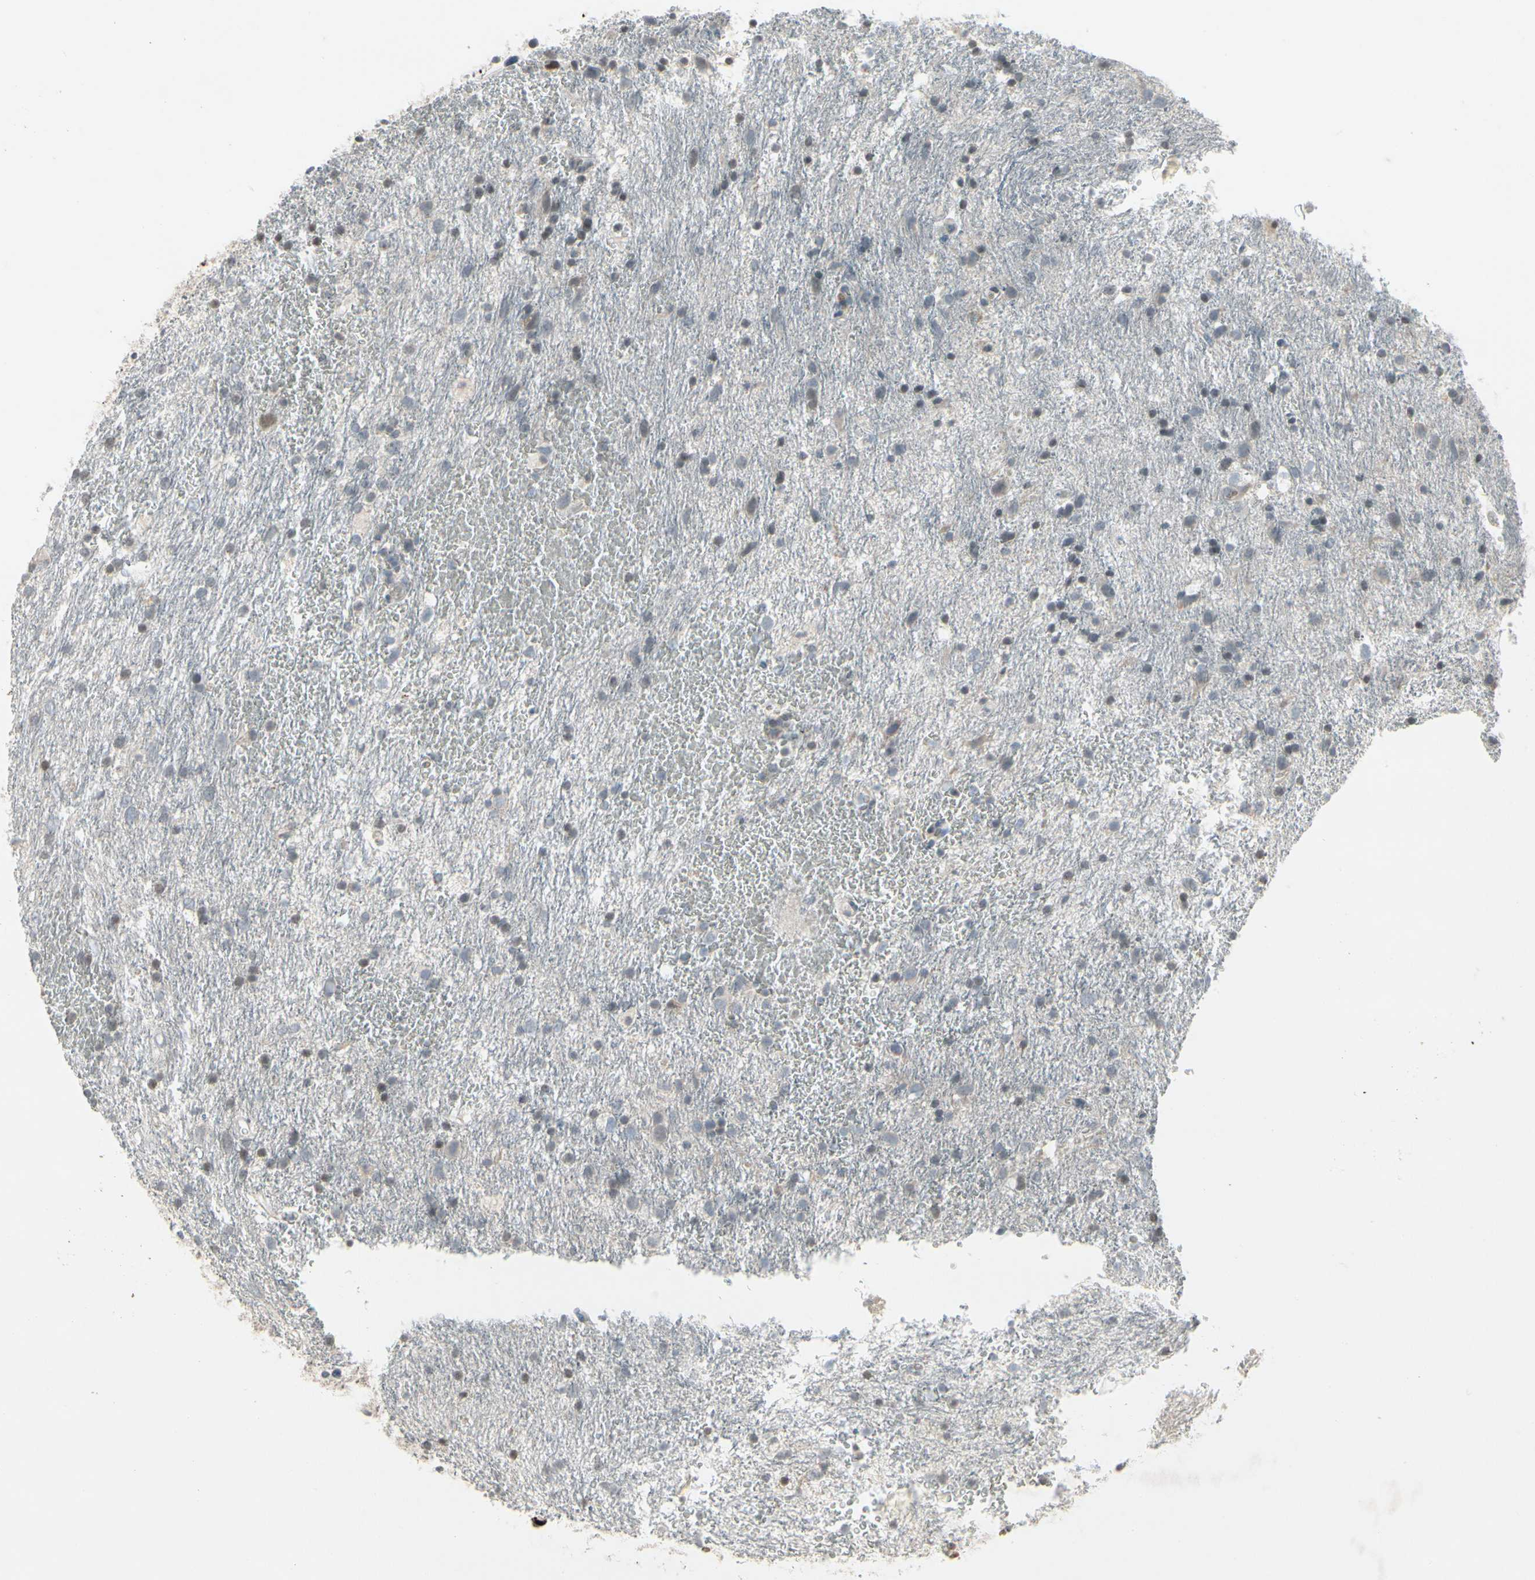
{"staining": {"intensity": "weak", "quantity": "<25%", "location": "cytoplasmic/membranous"}, "tissue": "glioma", "cell_type": "Tumor cells", "image_type": "cancer", "snomed": [{"axis": "morphology", "description": "Glioma, malignant, Low grade"}, {"axis": "topography", "description": "Brain"}], "caption": "This is an immunohistochemistry histopathology image of glioma. There is no positivity in tumor cells.", "gene": "ARG2", "patient": {"sex": "male", "age": 77}}